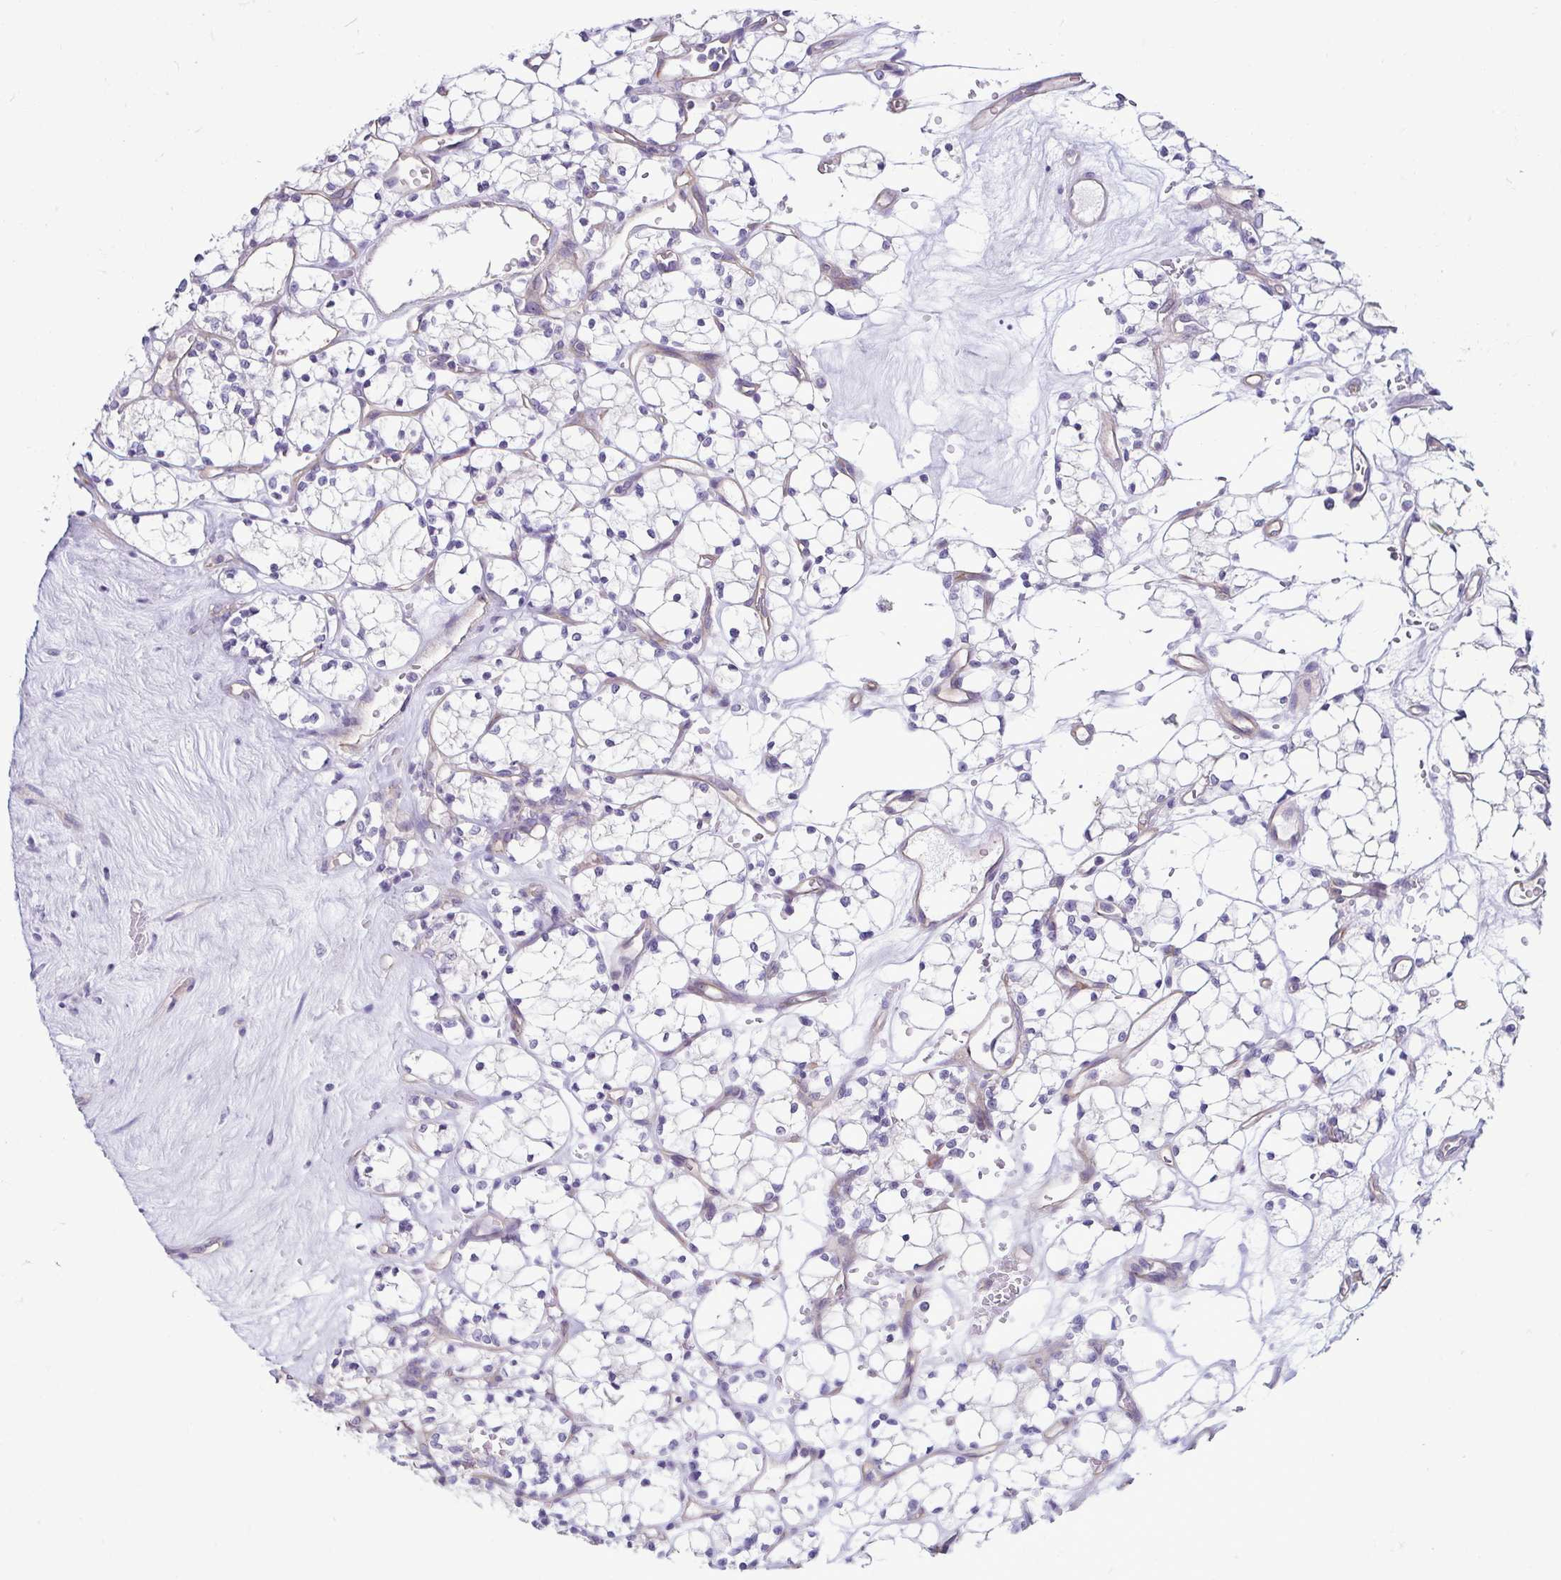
{"staining": {"intensity": "negative", "quantity": "none", "location": "none"}, "tissue": "renal cancer", "cell_type": "Tumor cells", "image_type": "cancer", "snomed": [{"axis": "morphology", "description": "Adenocarcinoma, NOS"}, {"axis": "topography", "description": "Kidney"}], "caption": "Tumor cells are negative for protein expression in human adenocarcinoma (renal).", "gene": "CASP14", "patient": {"sex": "female", "age": 69}}